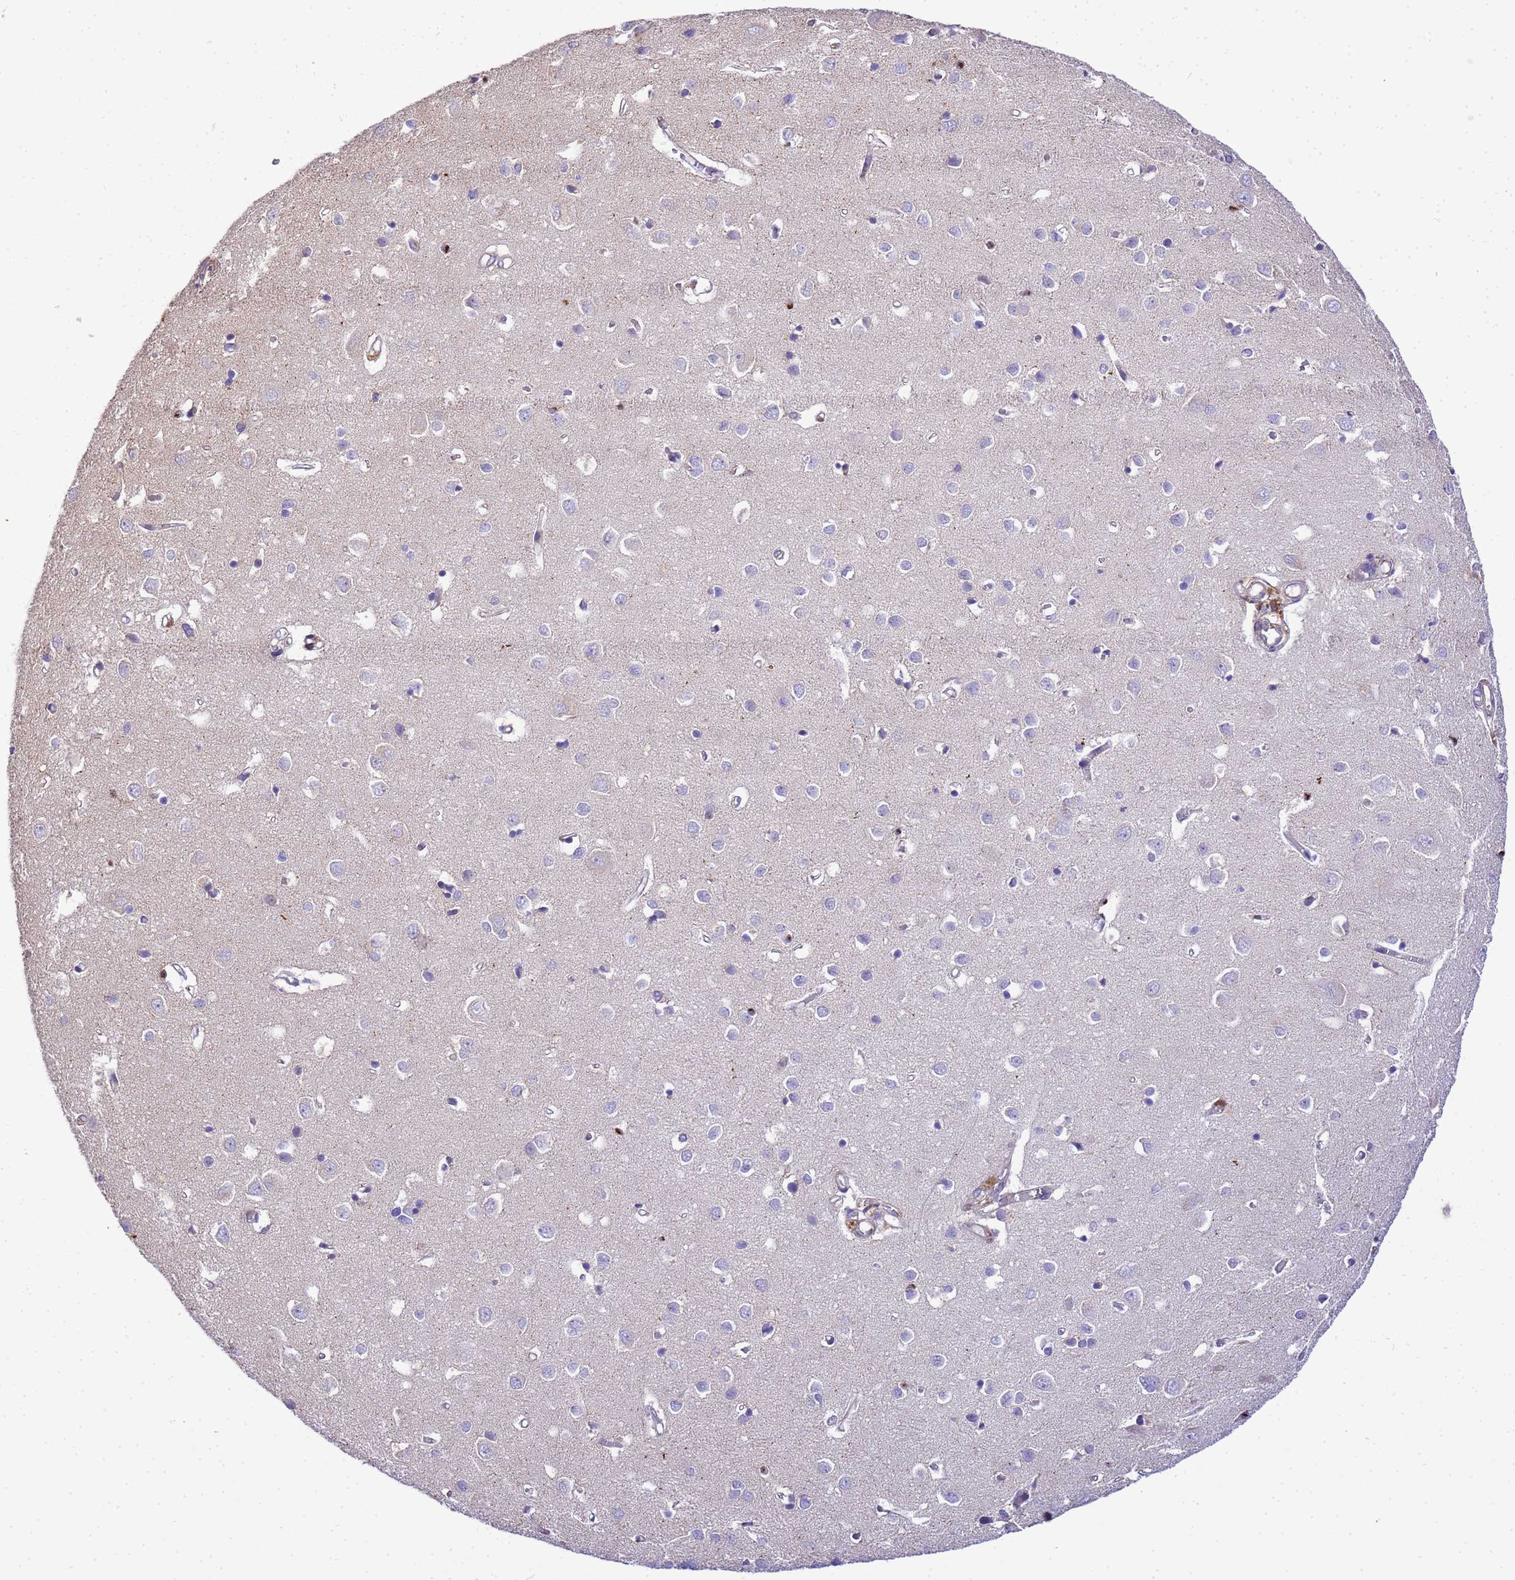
{"staining": {"intensity": "negative", "quantity": "none", "location": "none"}, "tissue": "cerebral cortex", "cell_type": "Endothelial cells", "image_type": "normal", "snomed": [{"axis": "morphology", "description": "Normal tissue, NOS"}, {"axis": "topography", "description": "Cerebral cortex"}], "caption": "This is a micrograph of immunohistochemistry (IHC) staining of unremarkable cerebral cortex, which shows no expression in endothelial cells.", "gene": "WDR64", "patient": {"sex": "female", "age": 64}}